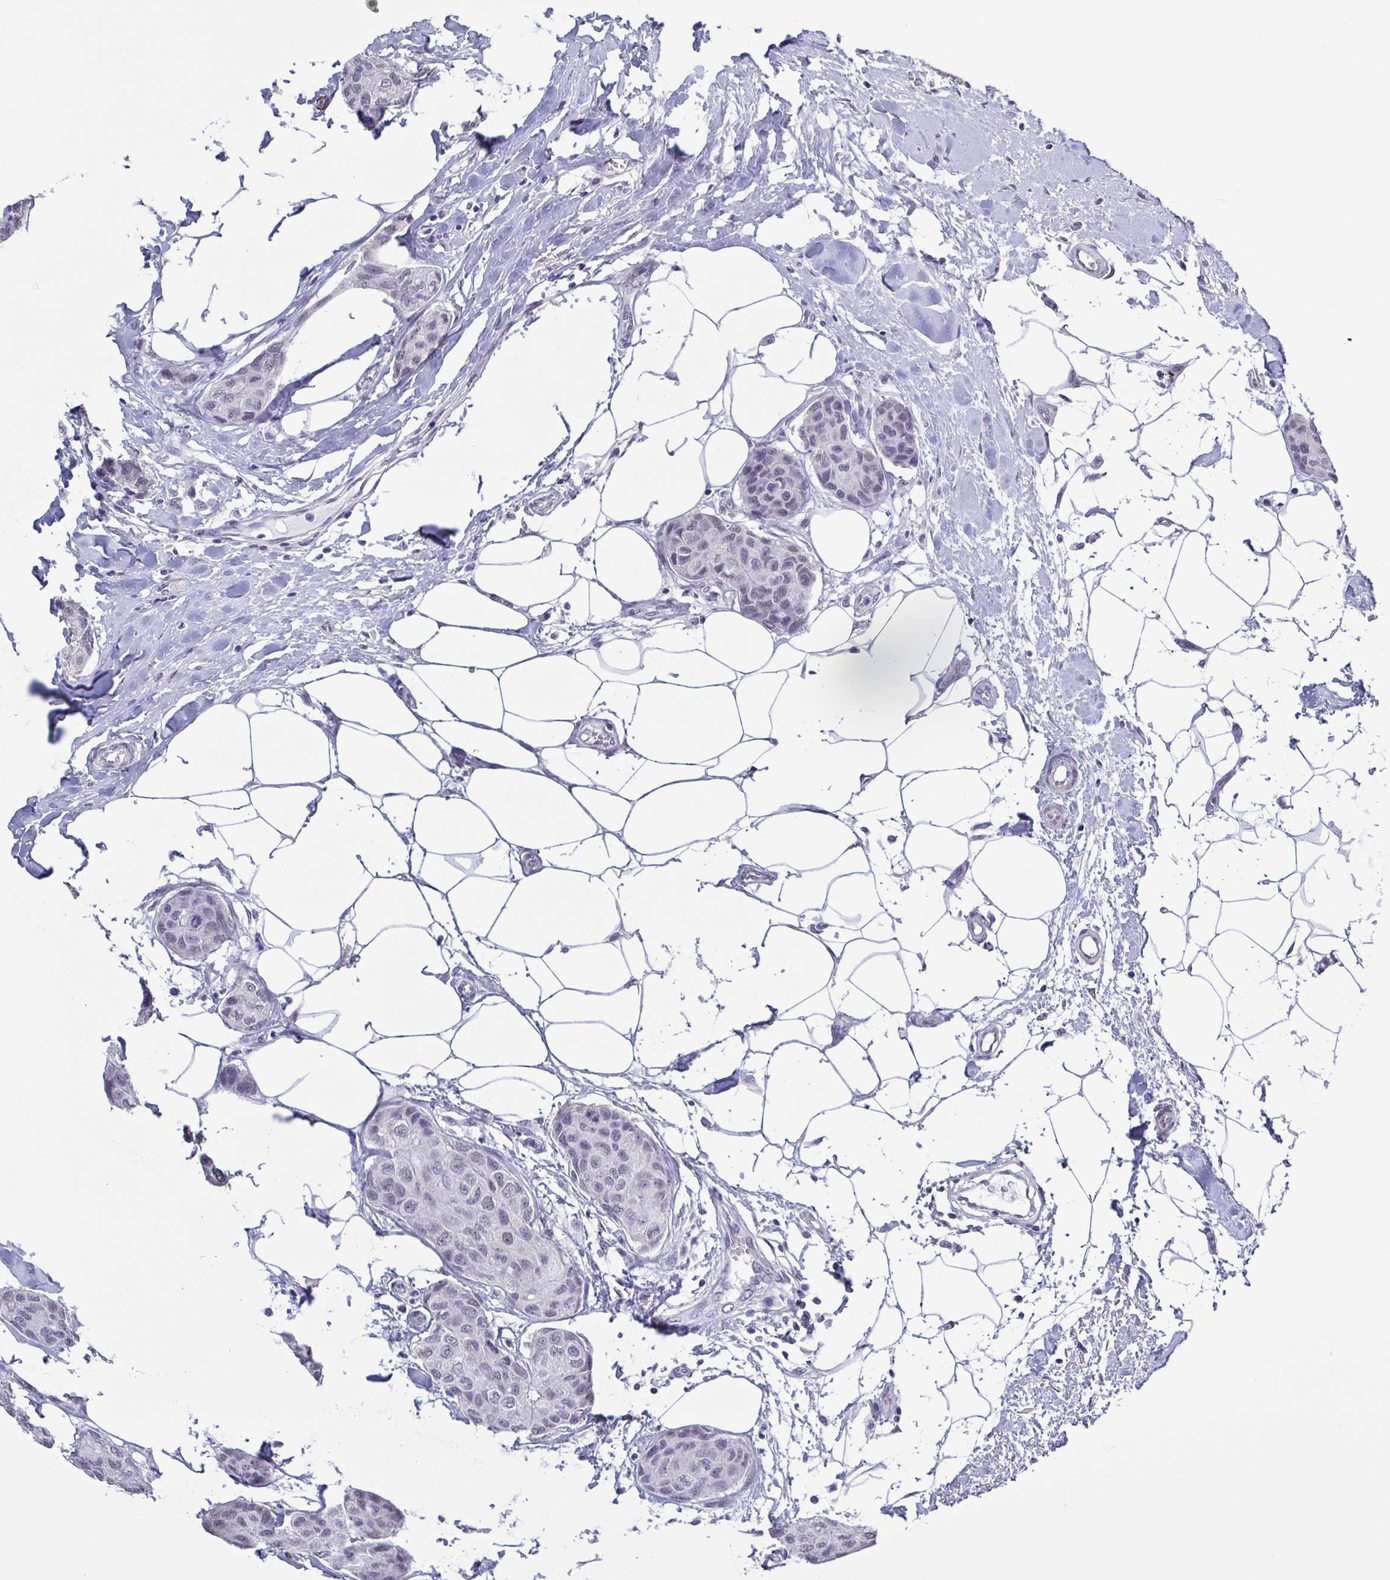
{"staining": {"intensity": "negative", "quantity": "none", "location": "none"}, "tissue": "breast cancer", "cell_type": "Tumor cells", "image_type": "cancer", "snomed": [{"axis": "morphology", "description": "Duct carcinoma"}, {"axis": "topography", "description": "Breast"}], "caption": "Breast cancer stained for a protein using IHC displays no staining tumor cells.", "gene": "TMEM92", "patient": {"sex": "female", "age": 80}}